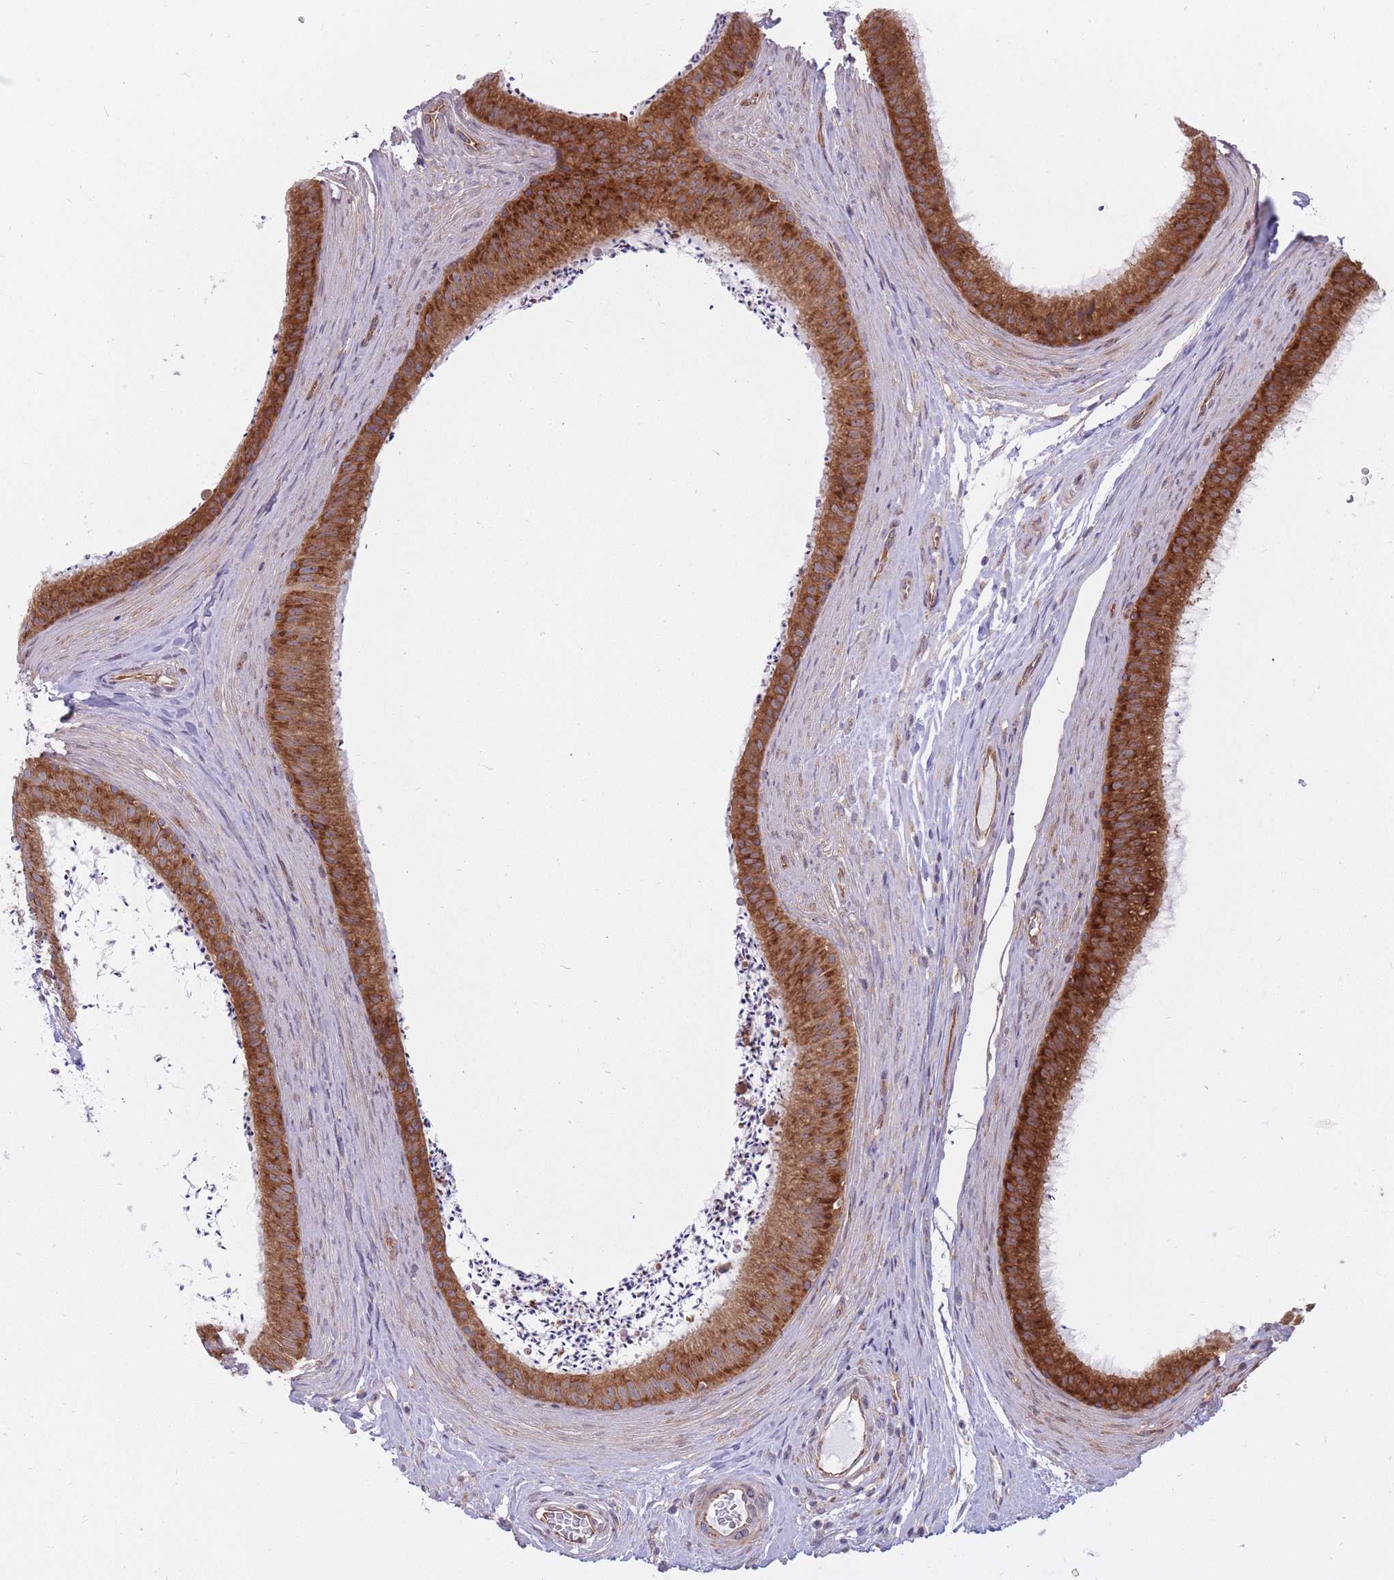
{"staining": {"intensity": "strong", "quantity": ">75%", "location": "cytoplasmic/membranous"}, "tissue": "epididymis", "cell_type": "Glandular cells", "image_type": "normal", "snomed": [{"axis": "morphology", "description": "Normal tissue, NOS"}, {"axis": "topography", "description": "Testis"}, {"axis": "topography", "description": "Epididymis"}], "caption": "Protein staining by immunohistochemistry reveals strong cytoplasmic/membranous expression in approximately >75% of glandular cells in benign epididymis. (DAB (3,3'-diaminobenzidine) IHC with brightfield microscopy, high magnification).", "gene": "CCDC124", "patient": {"sex": "male", "age": 41}}